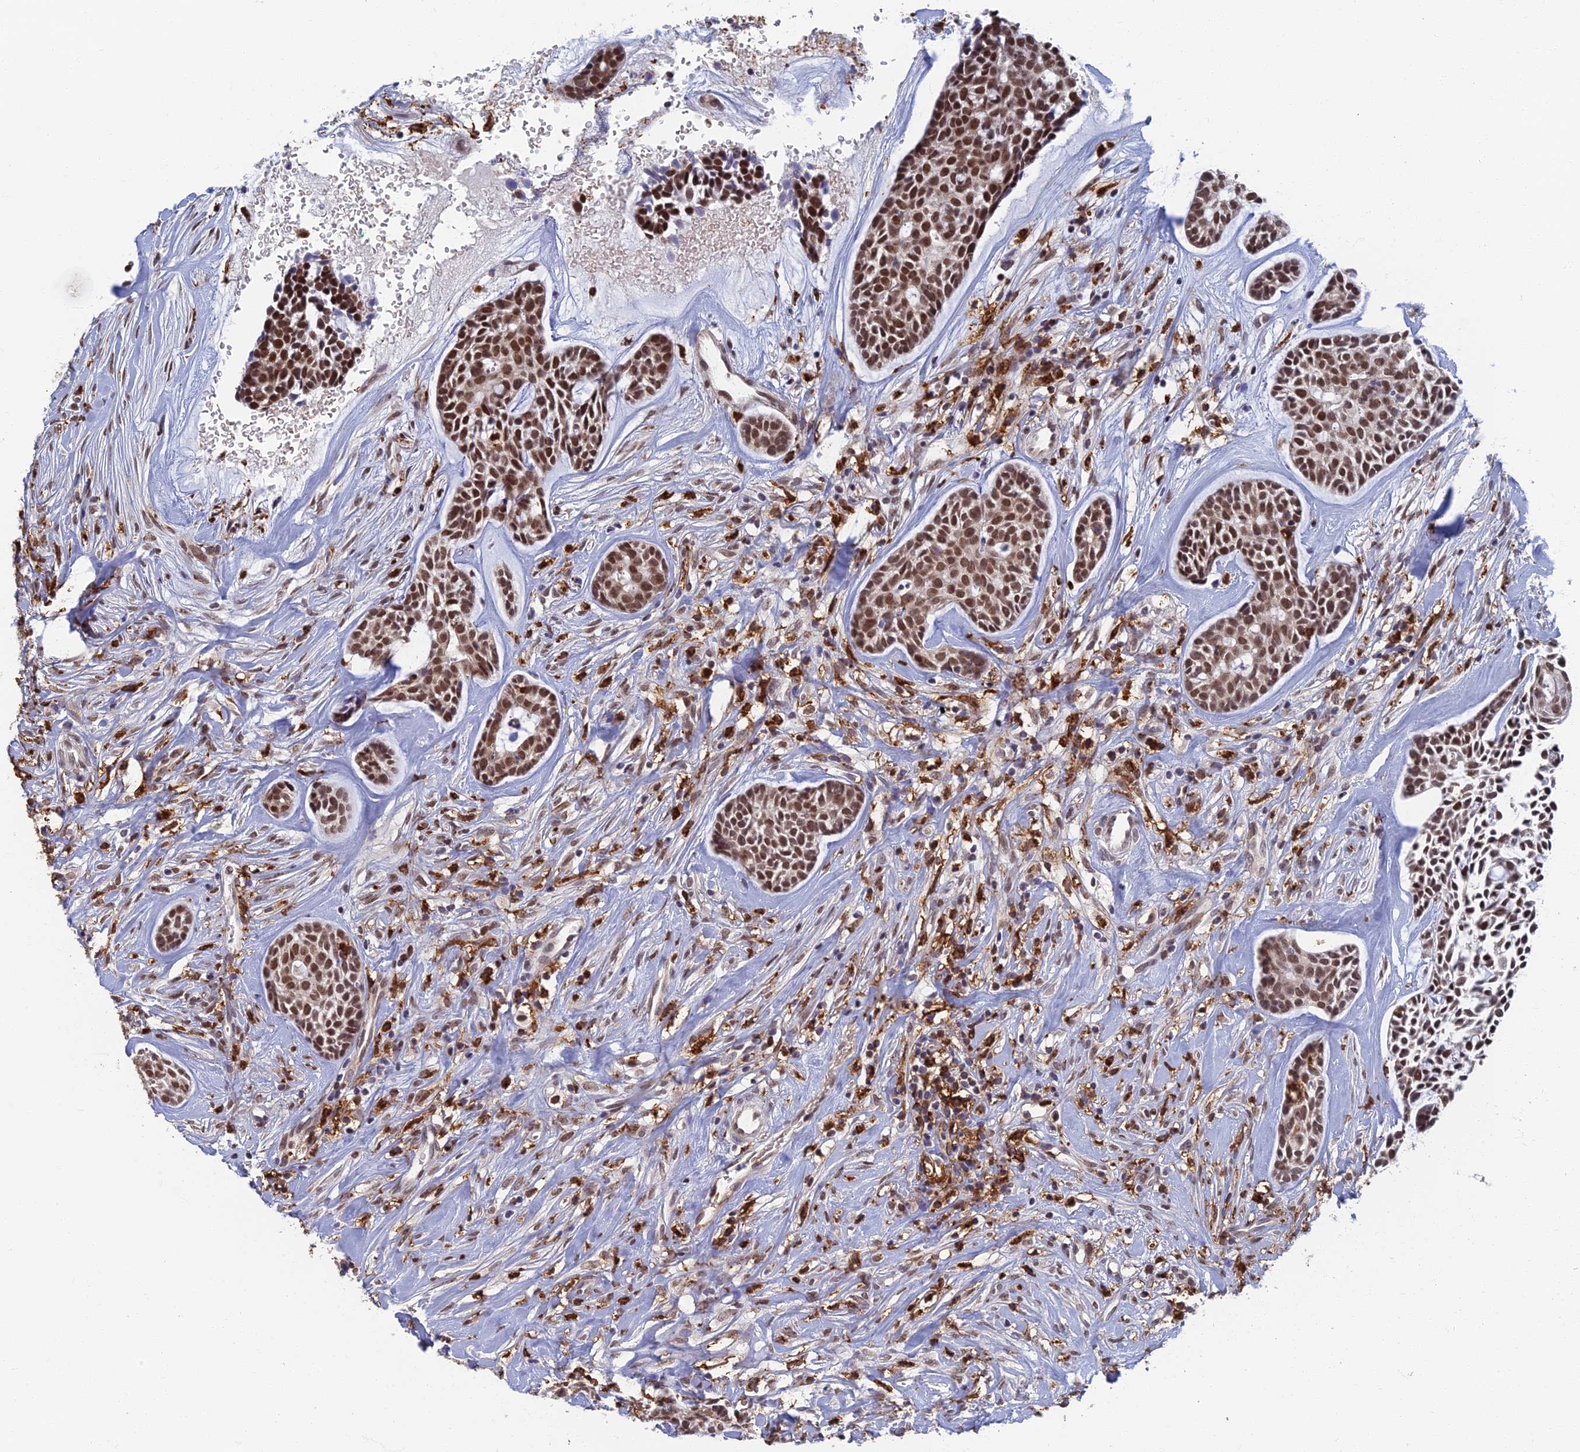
{"staining": {"intensity": "moderate", "quantity": ">75%", "location": "nuclear"}, "tissue": "head and neck cancer", "cell_type": "Tumor cells", "image_type": "cancer", "snomed": [{"axis": "morphology", "description": "Normal tissue, NOS"}, {"axis": "morphology", "description": "Adenocarcinoma, NOS"}, {"axis": "topography", "description": "Subcutis"}, {"axis": "topography", "description": "Nasopharynx"}, {"axis": "topography", "description": "Head-Neck"}], "caption": "Approximately >75% of tumor cells in human head and neck adenocarcinoma demonstrate moderate nuclear protein expression as visualized by brown immunohistochemical staining.", "gene": "GPATCH1", "patient": {"sex": "female", "age": 73}}